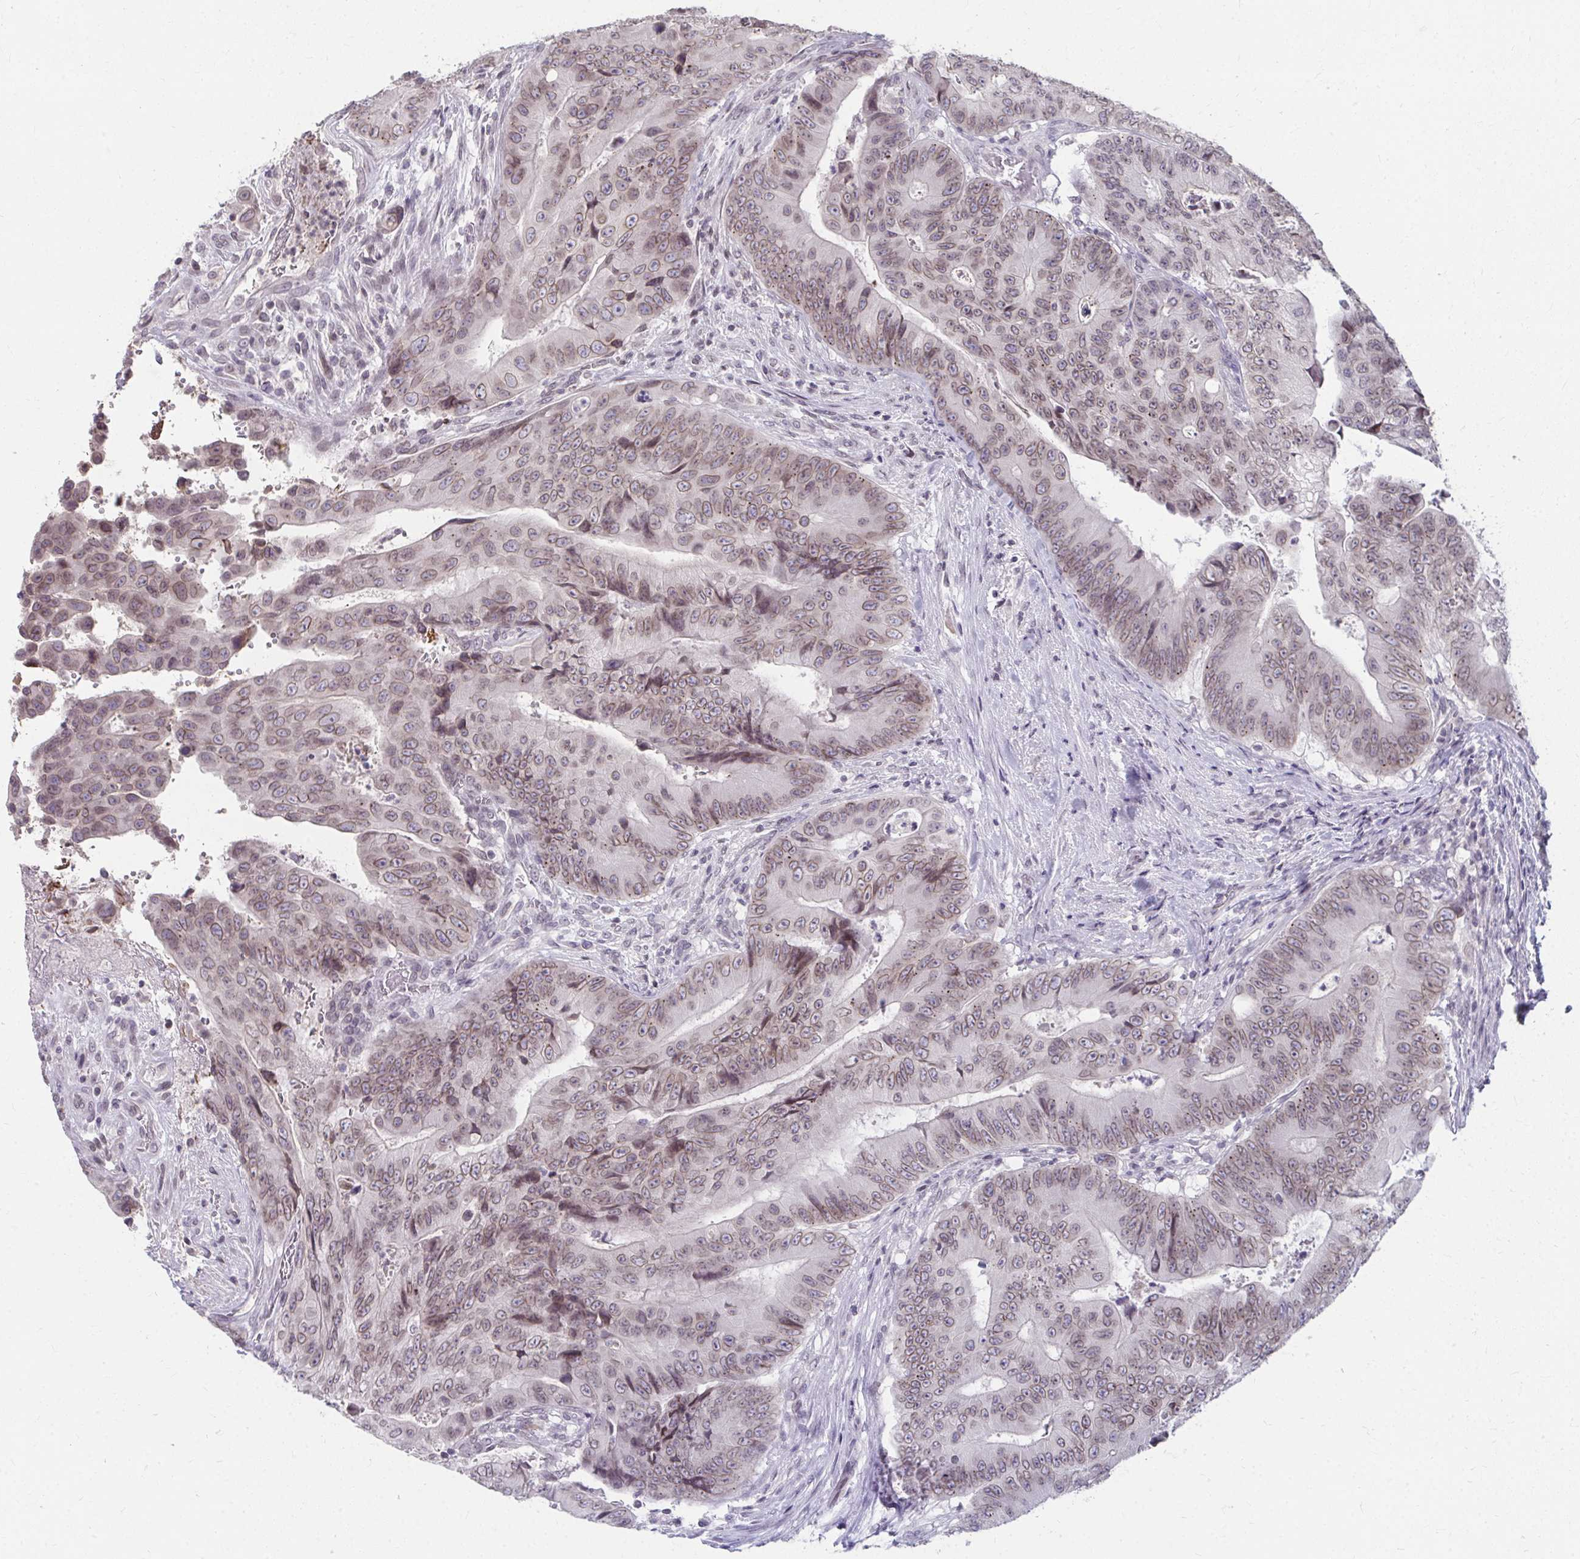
{"staining": {"intensity": "moderate", "quantity": "25%-75%", "location": "nuclear"}, "tissue": "colorectal cancer", "cell_type": "Tumor cells", "image_type": "cancer", "snomed": [{"axis": "morphology", "description": "Adenocarcinoma, NOS"}, {"axis": "topography", "description": "Colon"}], "caption": "Colorectal cancer (adenocarcinoma) stained with a protein marker demonstrates moderate staining in tumor cells.", "gene": "NUP133", "patient": {"sex": "female", "age": 48}}